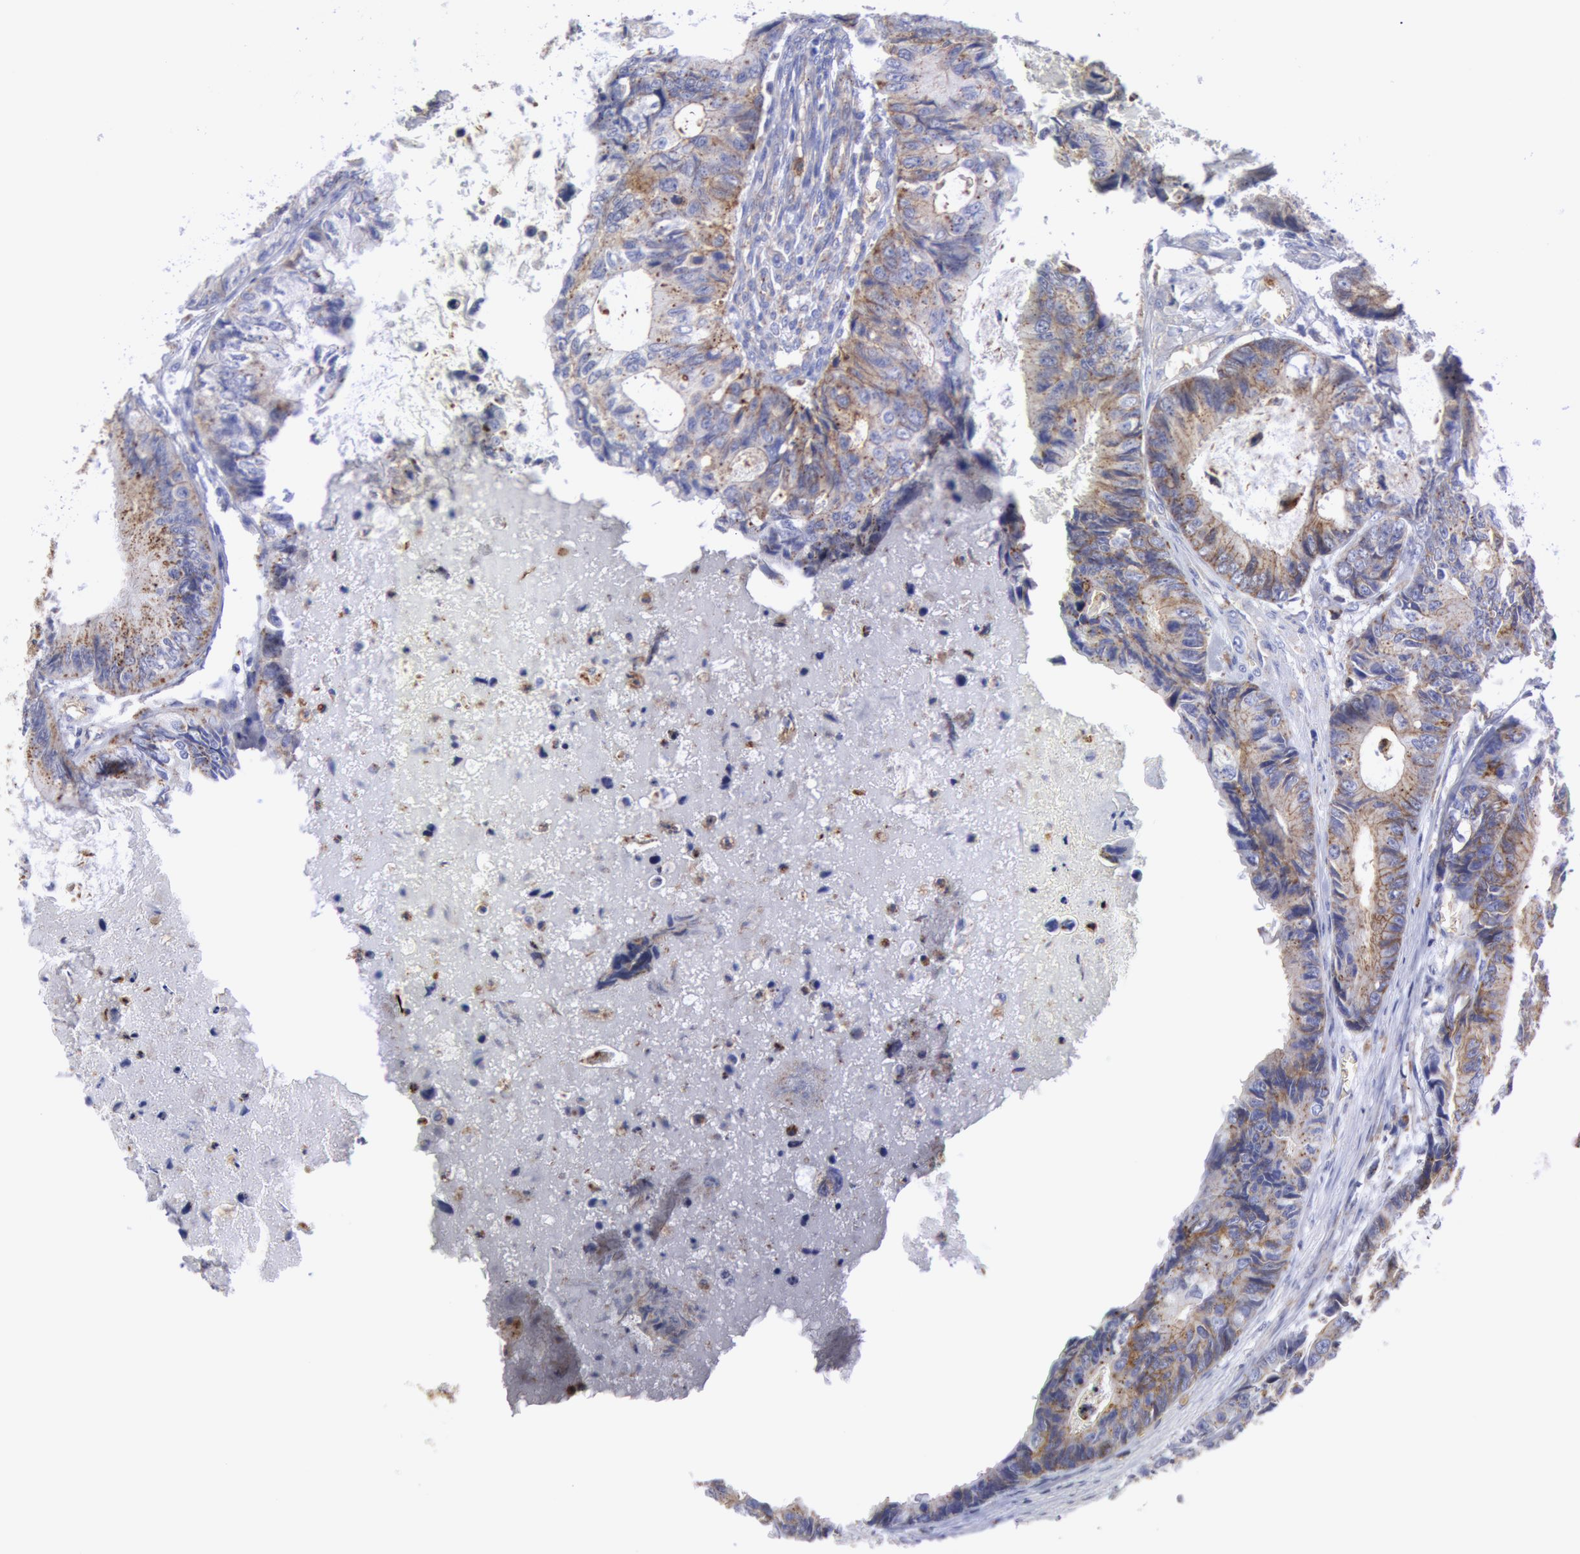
{"staining": {"intensity": "negative", "quantity": "none", "location": "none"}, "tissue": "colorectal cancer", "cell_type": "Tumor cells", "image_type": "cancer", "snomed": [{"axis": "morphology", "description": "Adenocarcinoma, NOS"}, {"axis": "topography", "description": "Rectum"}], "caption": "Adenocarcinoma (colorectal) was stained to show a protein in brown. There is no significant staining in tumor cells.", "gene": "FLOT1", "patient": {"sex": "female", "age": 98}}